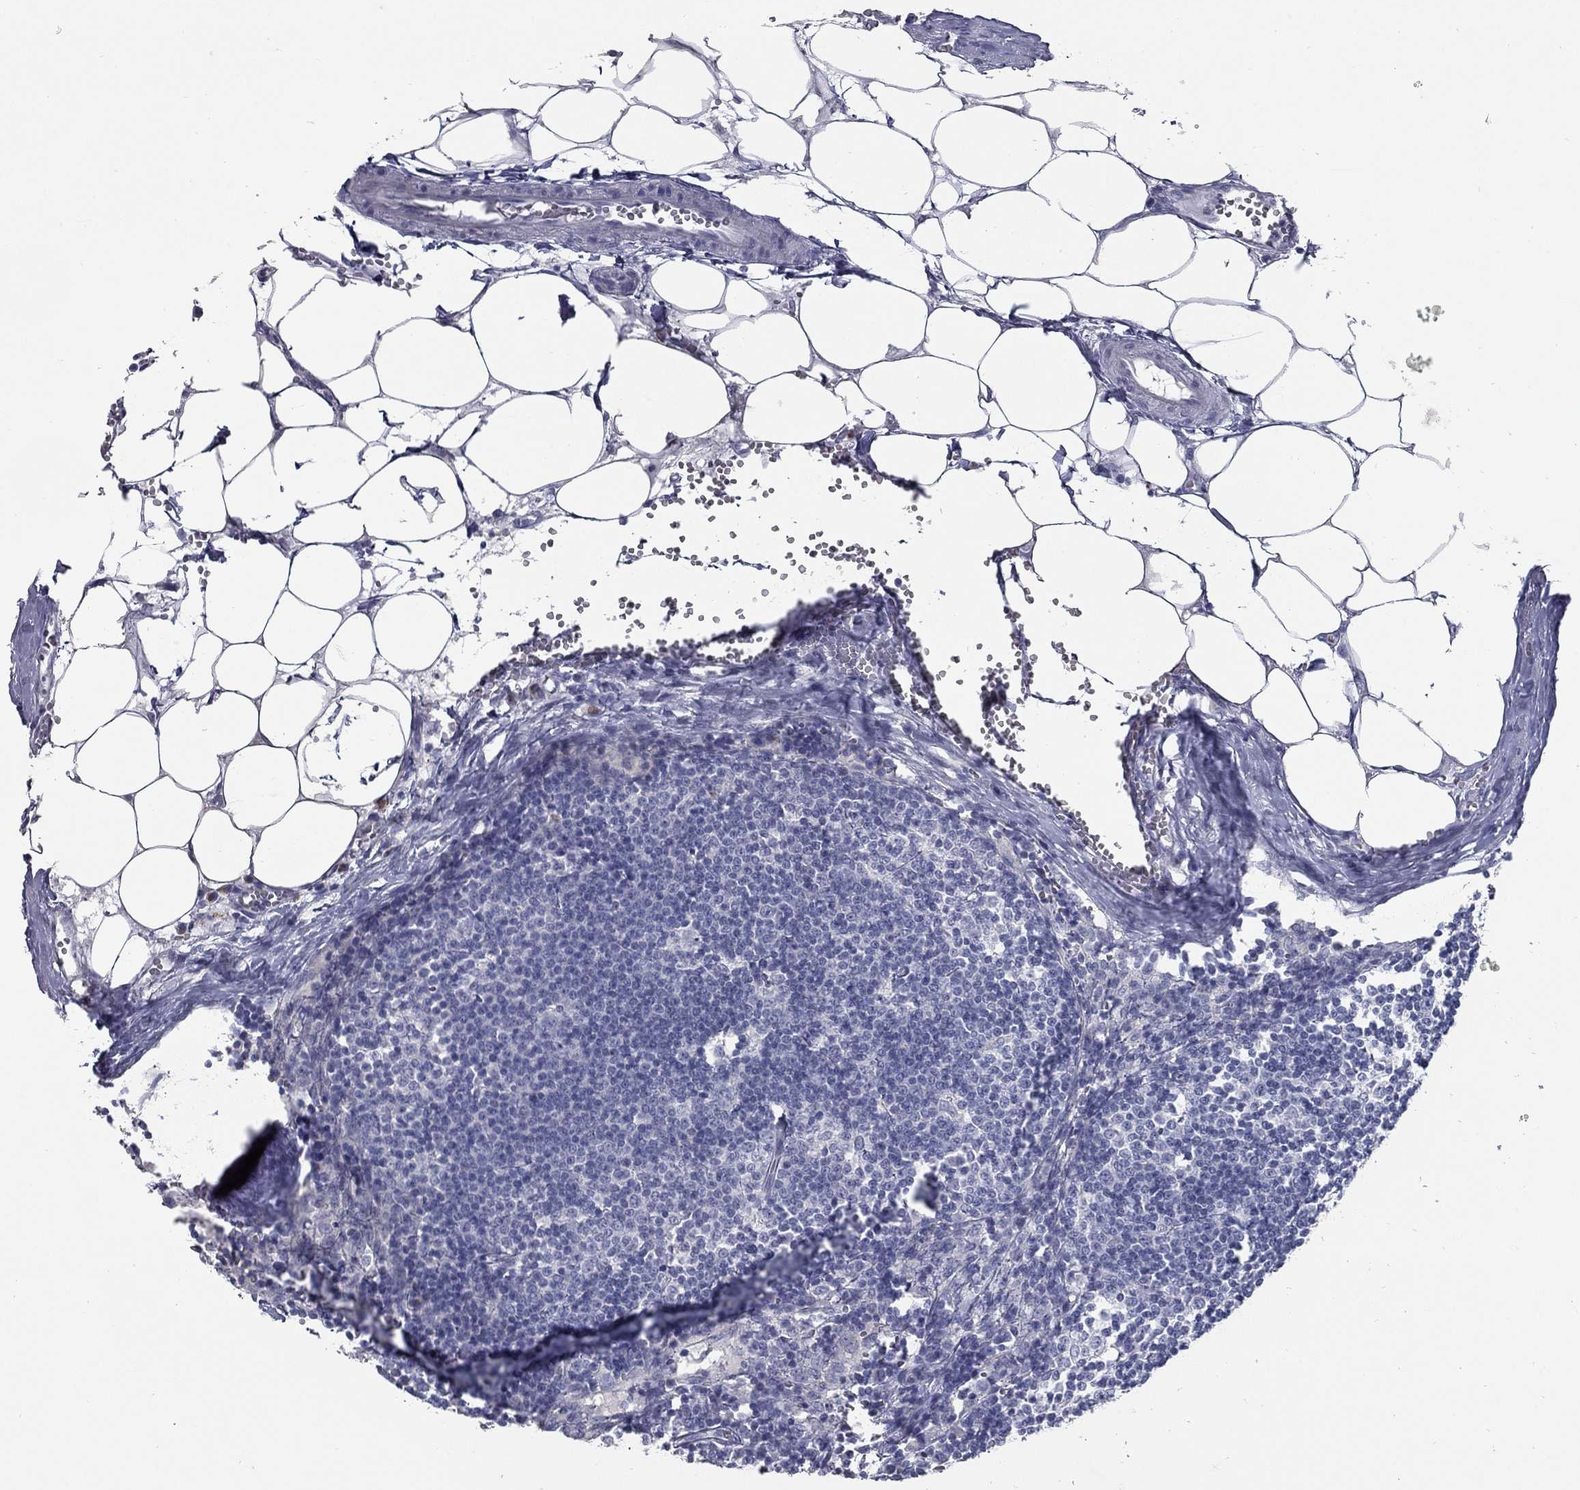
{"staining": {"intensity": "moderate", "quantity": "<25%", "location": "nuclear"}, "tissue": "lymph node", "cell_type": "Germinal center cells", "image_type": "normal", "snomed": [{"axis": "morphology", "description": "Normal tissue, NOS"}, {"axis": "topography", "description": "Lymph node"}], "caption": "An immunohistochemistry (IHC) micrograph of unremarkable tissue is shown. Protein staining in brown labels moderate nuclear positivity in lymph node within germinal center cells.", "gene": "TAC1", "patient": {"sex": "male", "age": 55}}